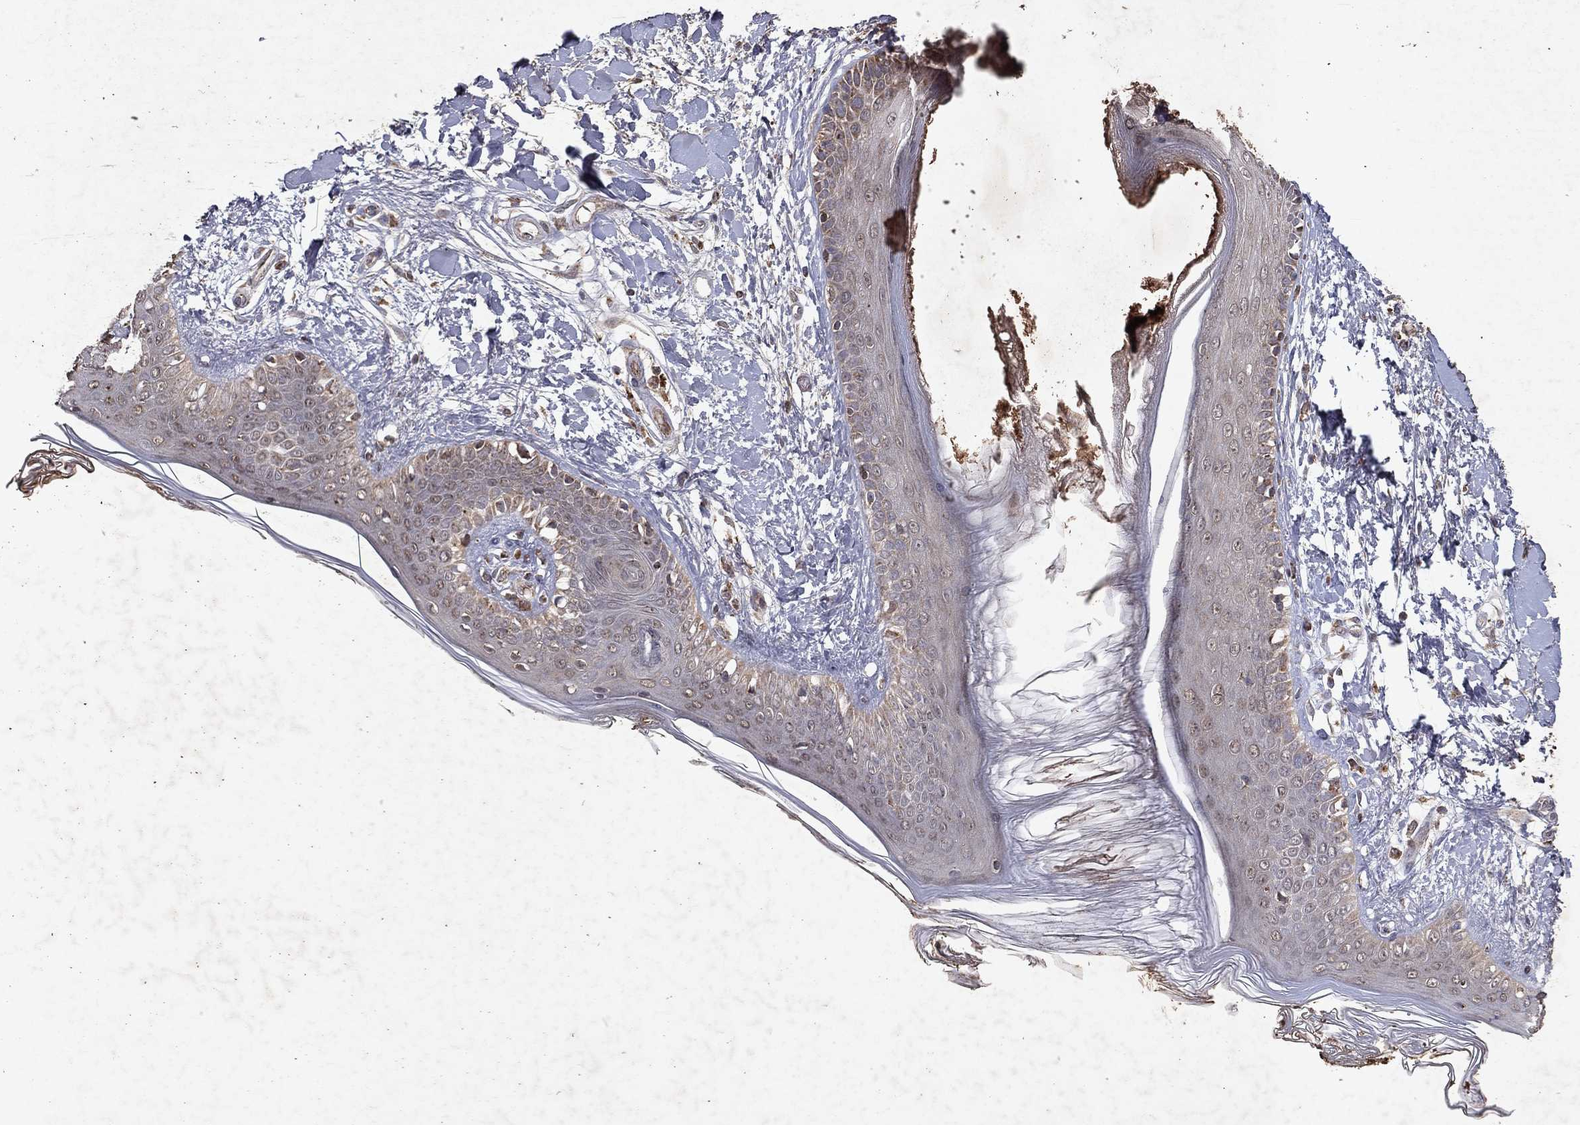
{"staining": {"intensity": "negative", "quantity": "none", "location": "none"}, "tissue": "skin", "cell_type": "Fibroblasts", "image_type": "normal", "snomed": [{"axis": "morphology", "description": "Normal tissue, NOS"}, {"axis": "morphology", "description": "Malignant melanoma, NOS"}, {"axis": "topography", "description": "Skin"}], "caption": "This is a histopathology image of immunohistochemistry (IHC) staining of benign skin, which shows no expression in fibroblasts.", "gene": "PYROXD2", "patient": {"sex": "female", "age": 34}}